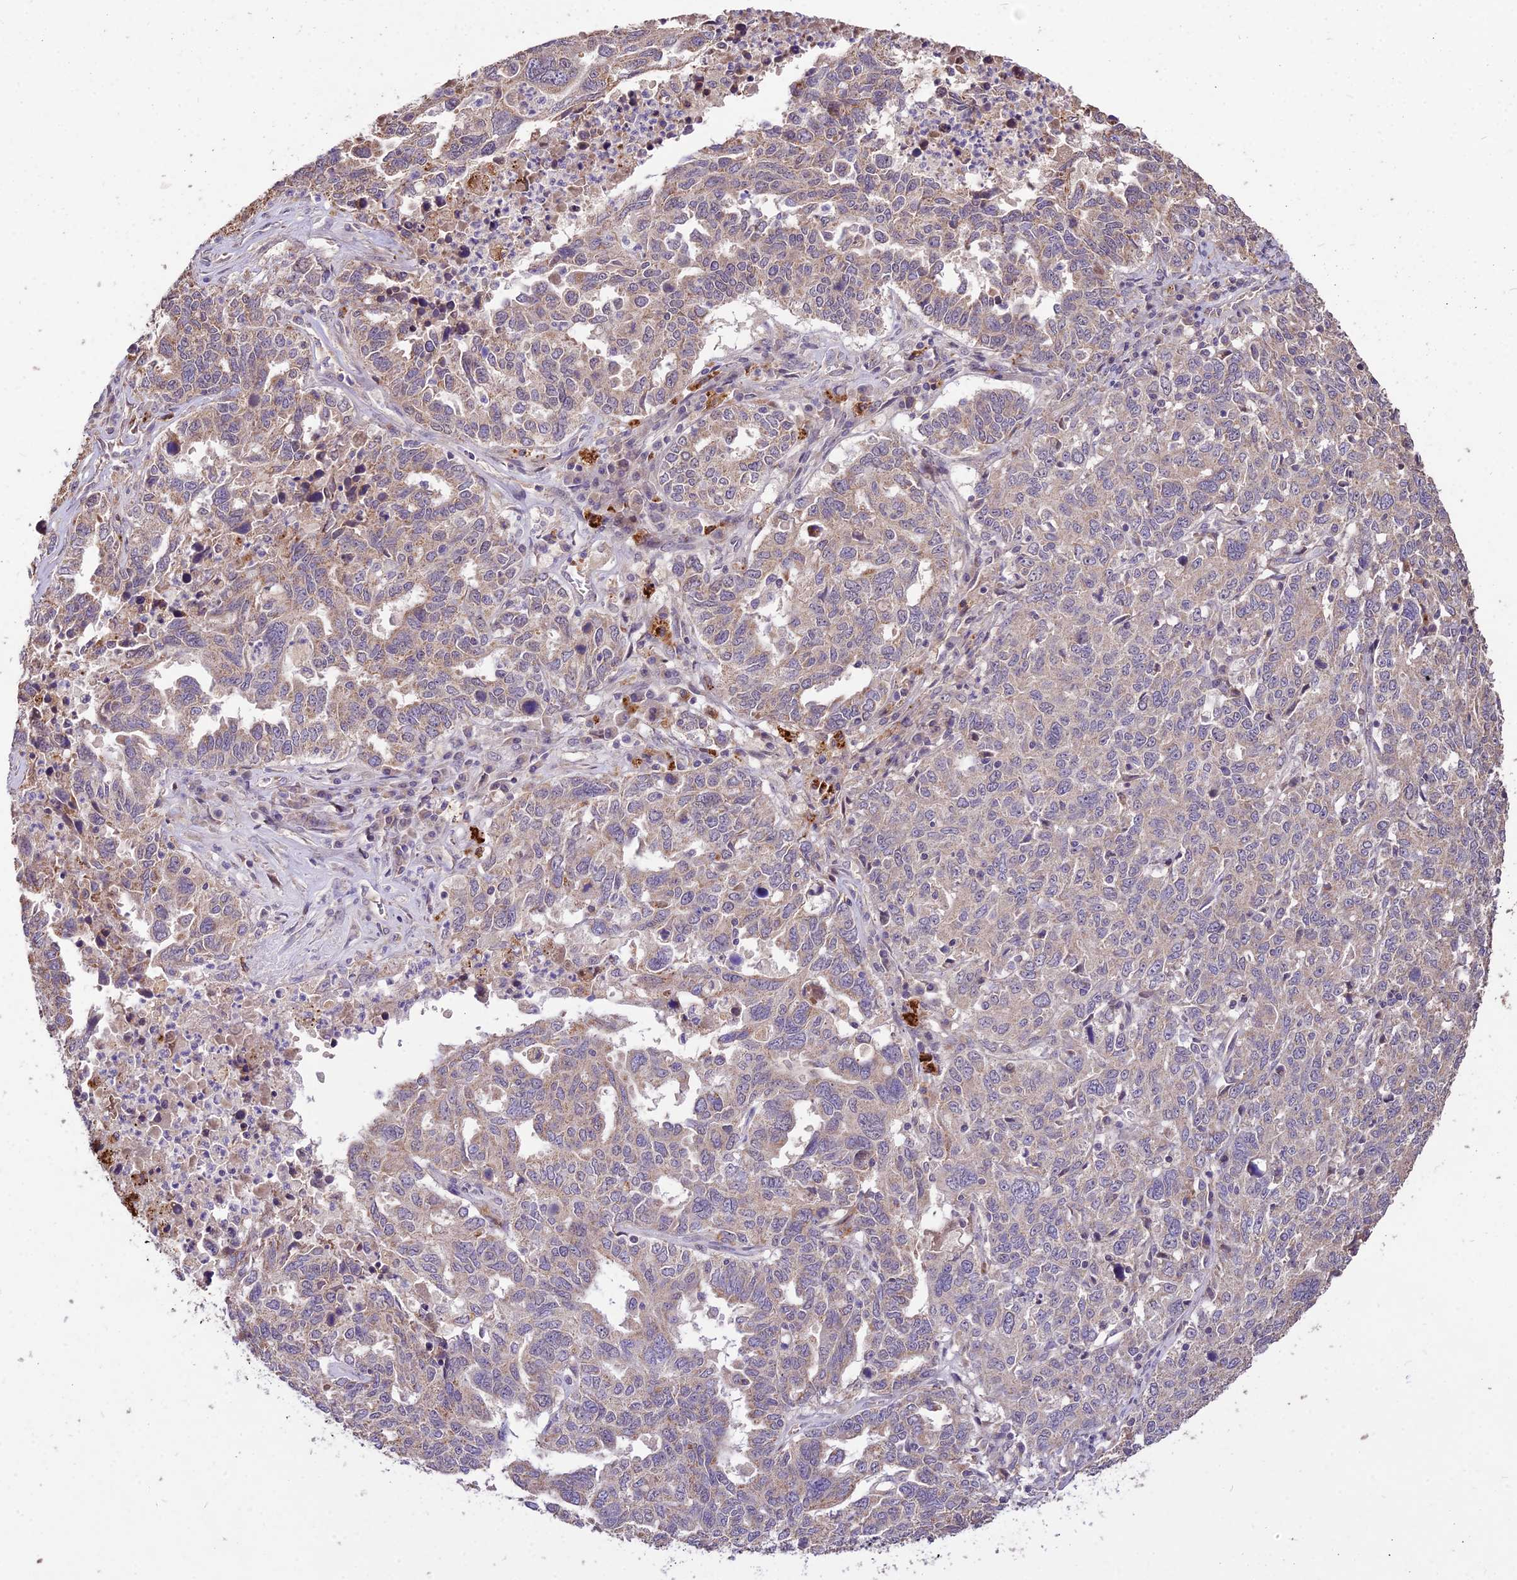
{"staining": {"intensity": "weak", "quantity": "25%-75%", "location": "cytoplasmic/membranous"}, "tissue": "ovarian cancer", "cell_type": "Tumor cells", "image_type": "cancer", "snomed": [{"axis": "morphology", "description": "Carcinoma, endometroid"}, {"axis": "topography", "description": "Ovary"}], "caption": "A high-resolution histopathology image shows immunohistochemistry (IHC) staining of ovarian cancer (endometroid carcinoma), which shows weak cytoplasmic/membranous staining in approximately 25%-75% of tumor cells.", "gene": "SDHD", "patient": {"sex": "female", "age": 62}}